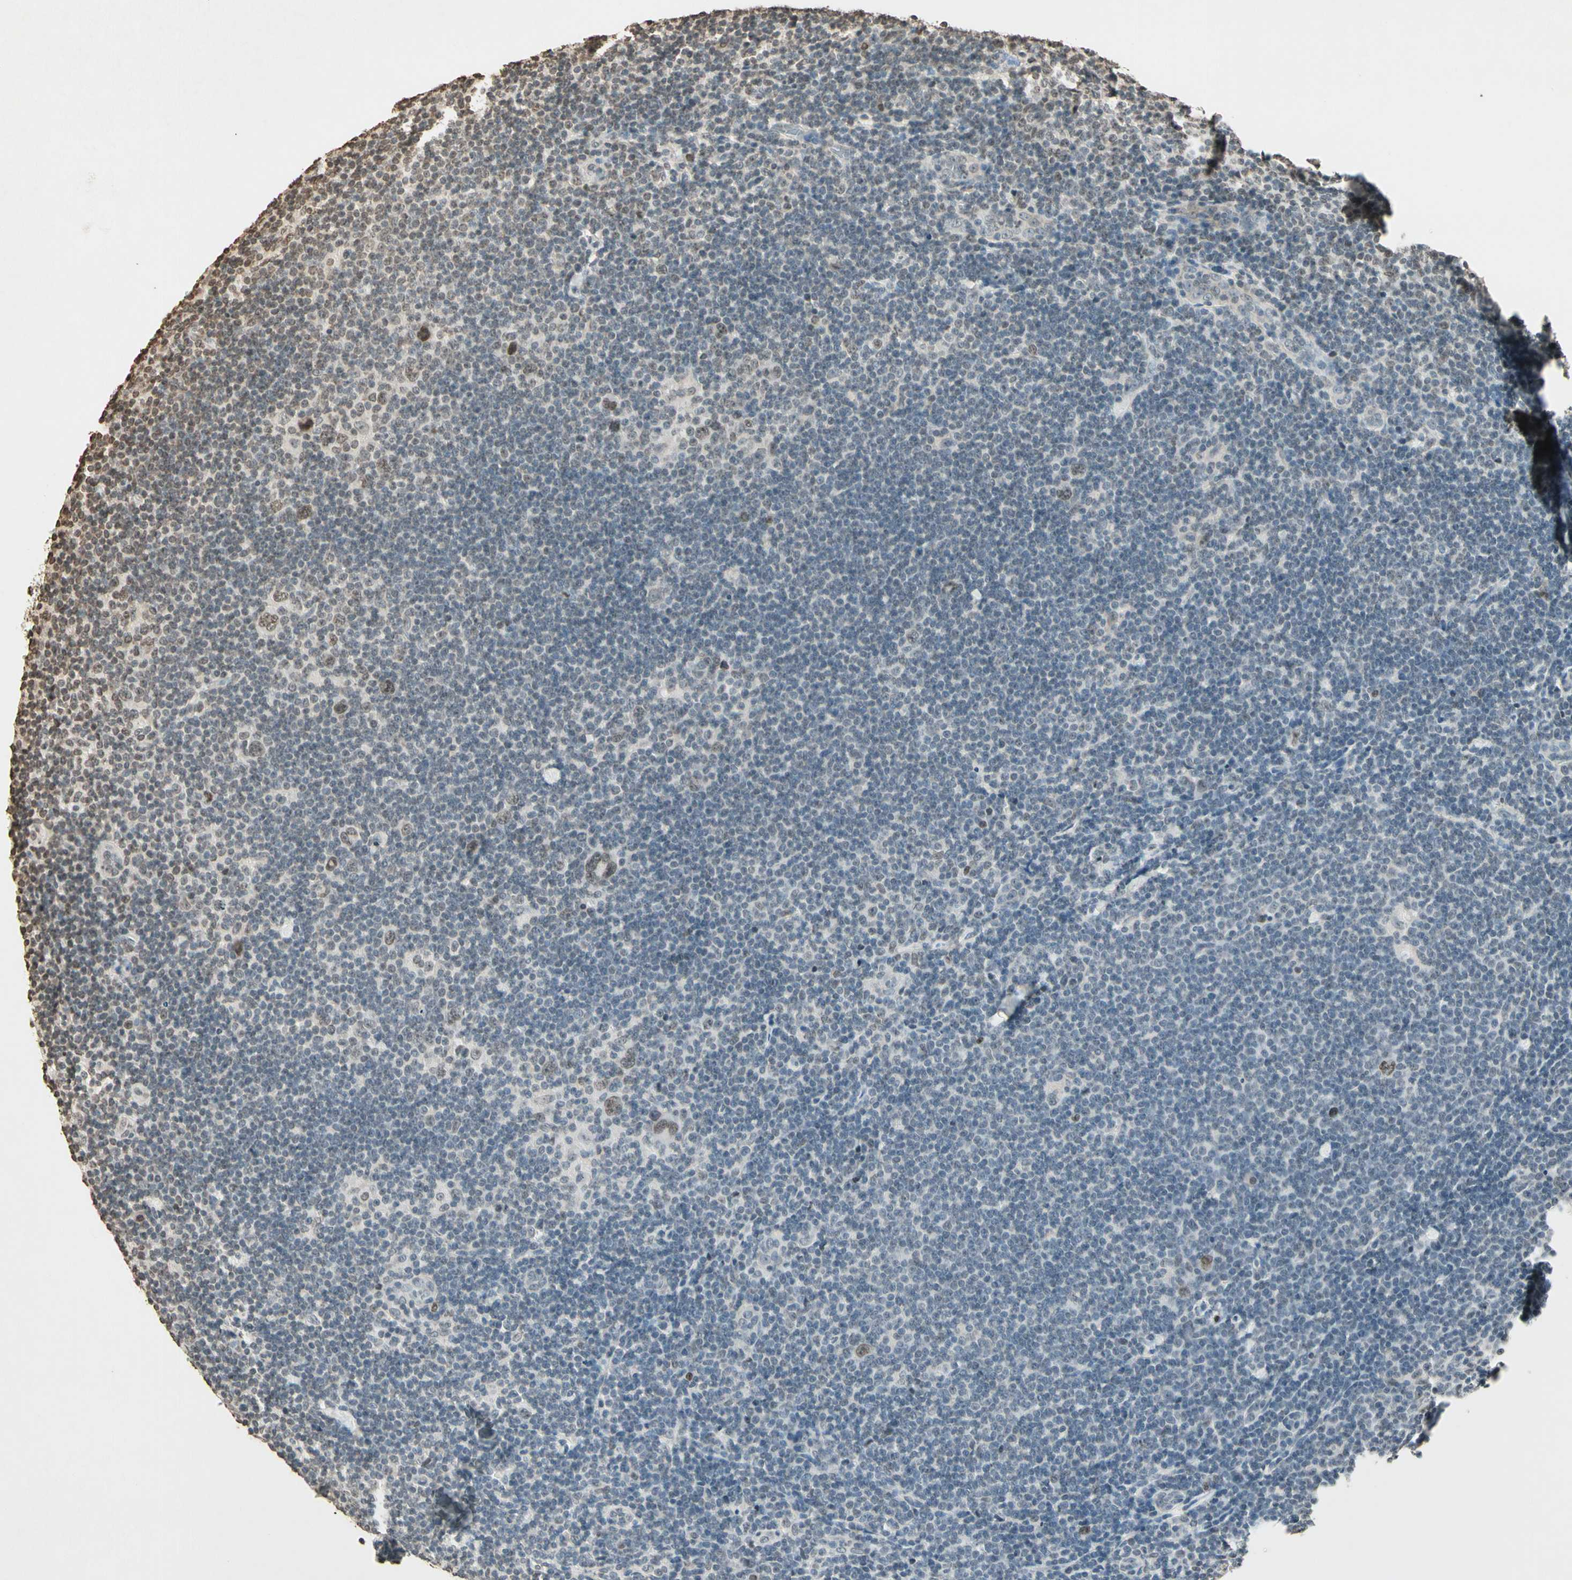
{"staining": {"intensity": "weak", "quantity": "<25%", "location": "nuclear"}, "tissue": "lymphoma", "cell_type": "Tumor cells", "image_type": "cancer", "snomed": [{"axis": "morphology", "description": "Hodgkin's disease, NOS"}, {"axis": "topography", "description": "Lymph node"}], "caption": "A histopathology image of lymphoma stained for a protein shows no brown staining in tumor cells.", "gene": "TOP1", "patient": {"sex": "female", "age": 57}}